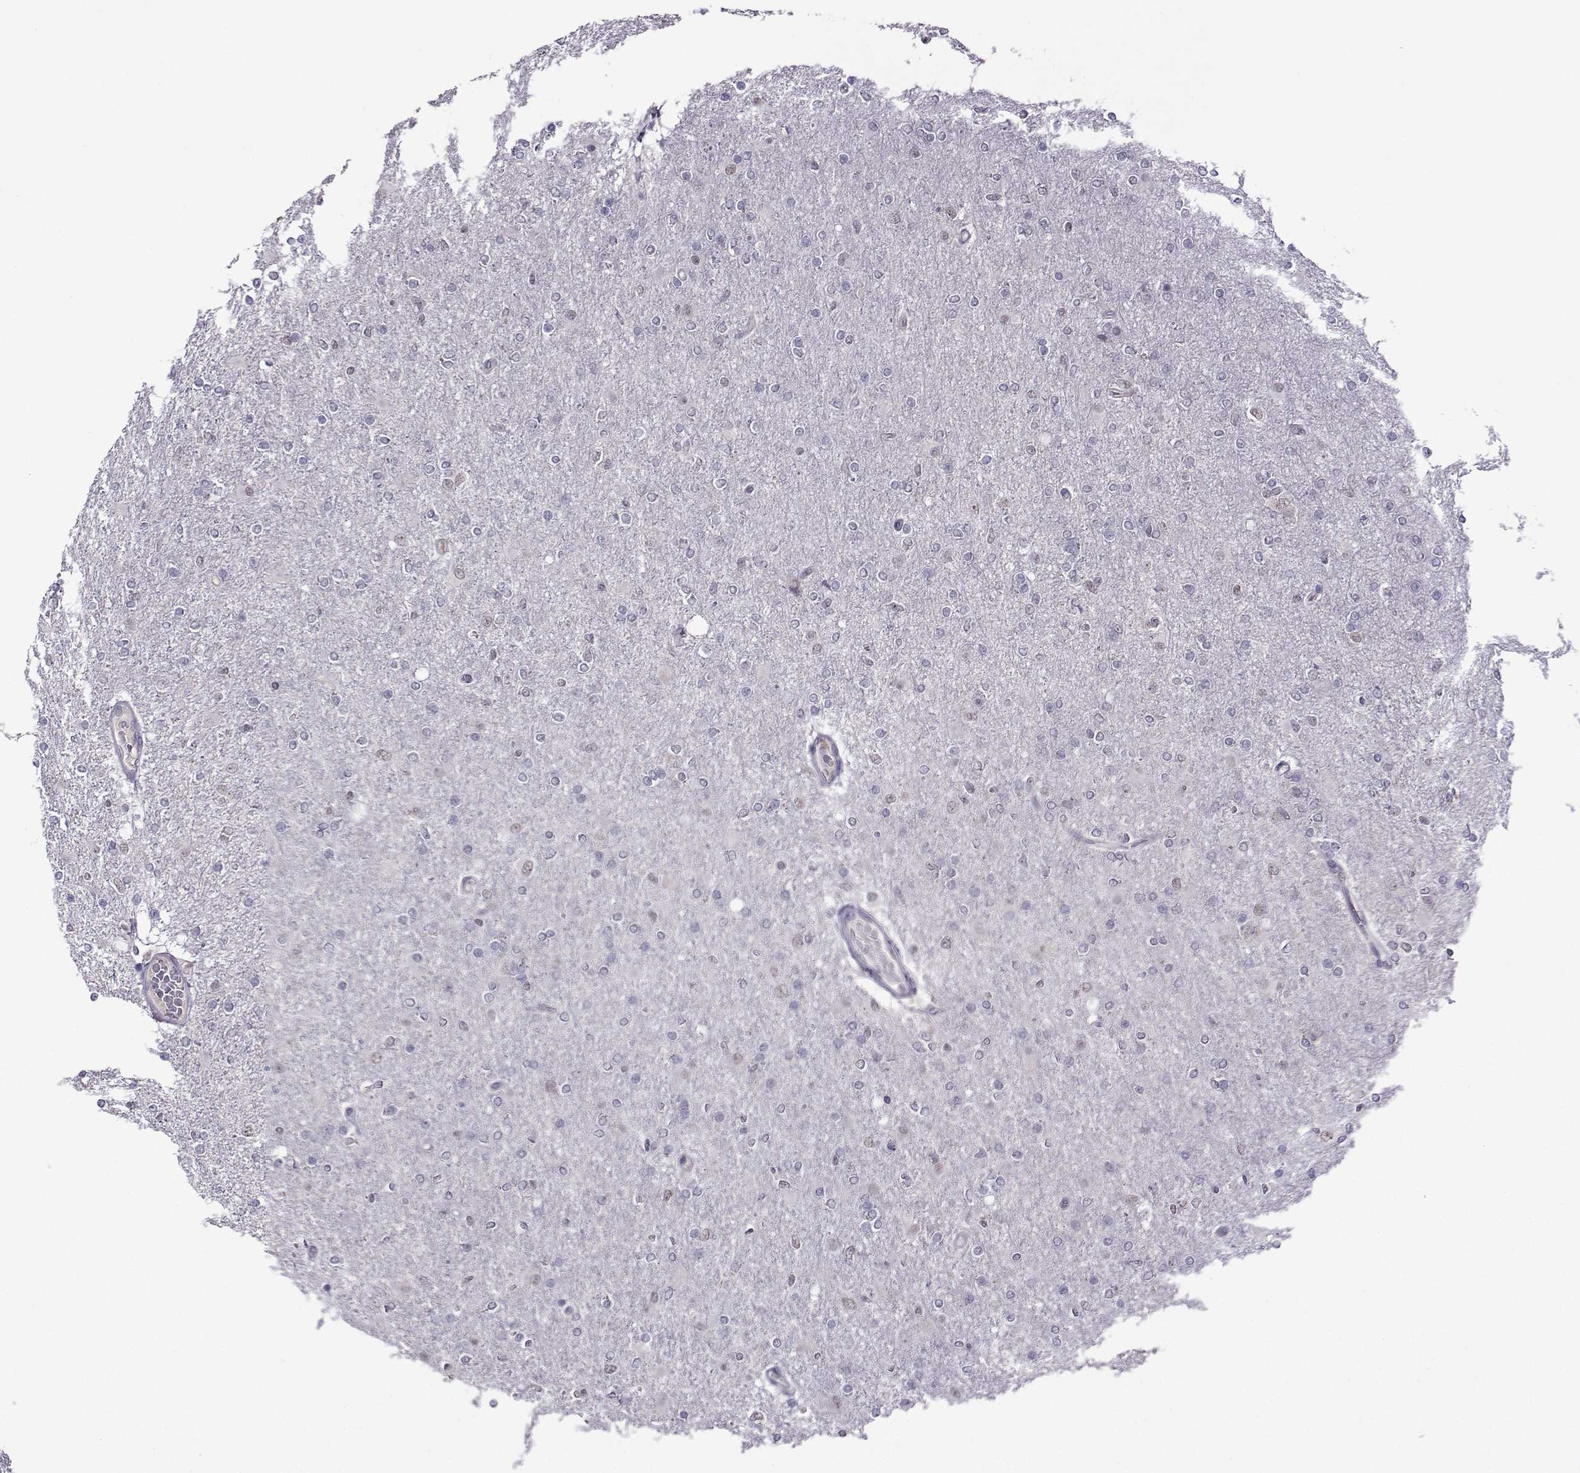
{"staining": {"intensity": "negative", "quantity": "none", "location": "none"}, "tissue": "glioma", "cell_type": "Tumor cells", "image_type": "cancer", "snomed": [{"axis": "morphology", "description": "Glioma, malignant, High grade"}, {"axis": "topography", "description": "Cerebral cortex"}], "caption": "Immunohistochemical staining of glioma reveals no significant staining in tumor cells. (Stains: DAB (3,3'-diaminobenzidine) immunohistochemistry (IHC) with hematoxylin counter stain, Microscopy: brightfield microscopy at high magnification).", "gene": "DDX20", "patient": {"sex": "male", "age": 70}}